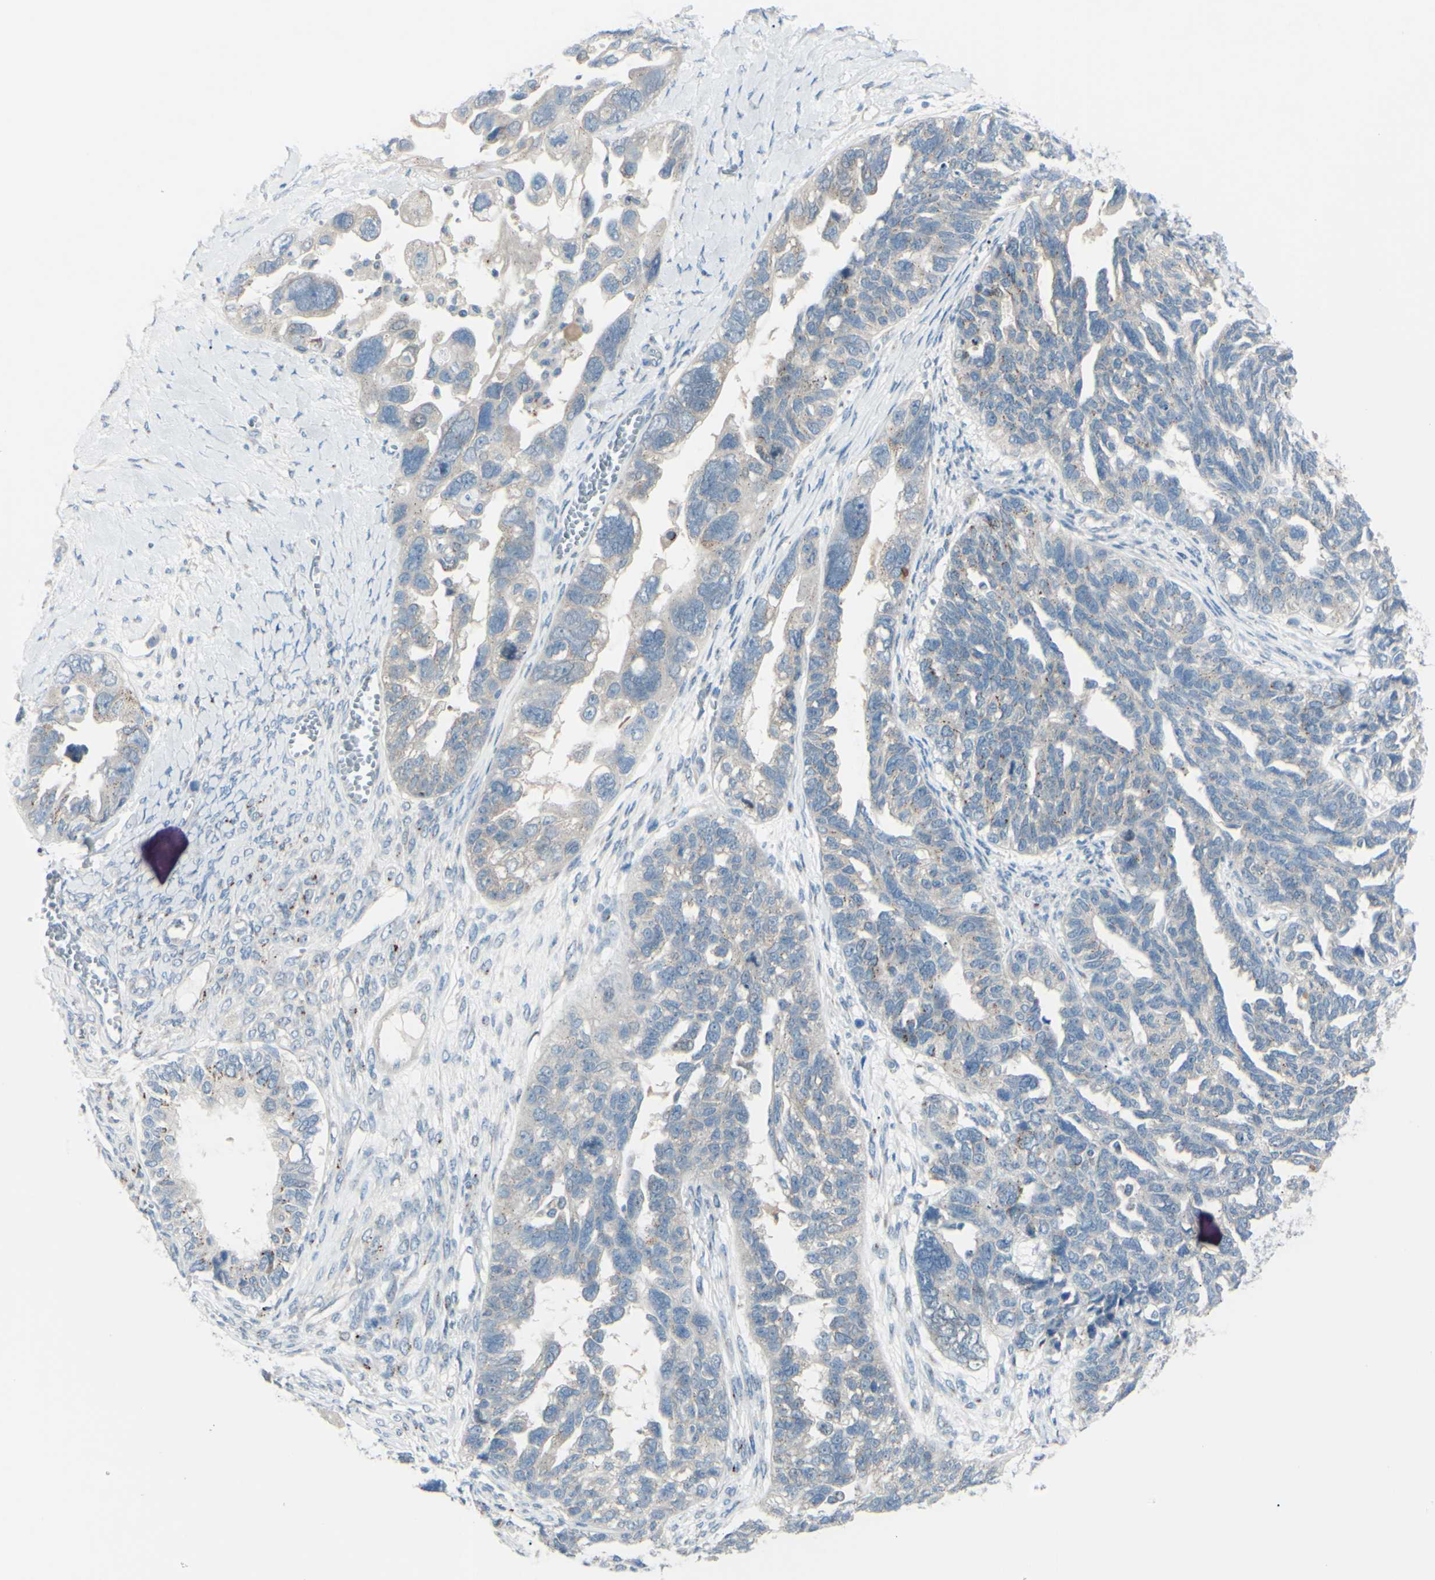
{"staining": {"intensity": "weak", "quantity": "<25%", "location": "cytoplasmic/membranous"}, "tissue": "ovarian cancer", "cell_type": "Tumor cells", "image_type": "cancer", "snomed": [{"axis": "morphology", "description": "Cystadenocarcinoma, serous, NOS"}, {"axis": "topography", "description": "Ovary"}], "caption": "There is no significant staining in tumor cells of ovarian cancer (serous cystadenocarcinoma).", "gene": "B4GALT1", "patient": {"sex": "female", "age": 79}}